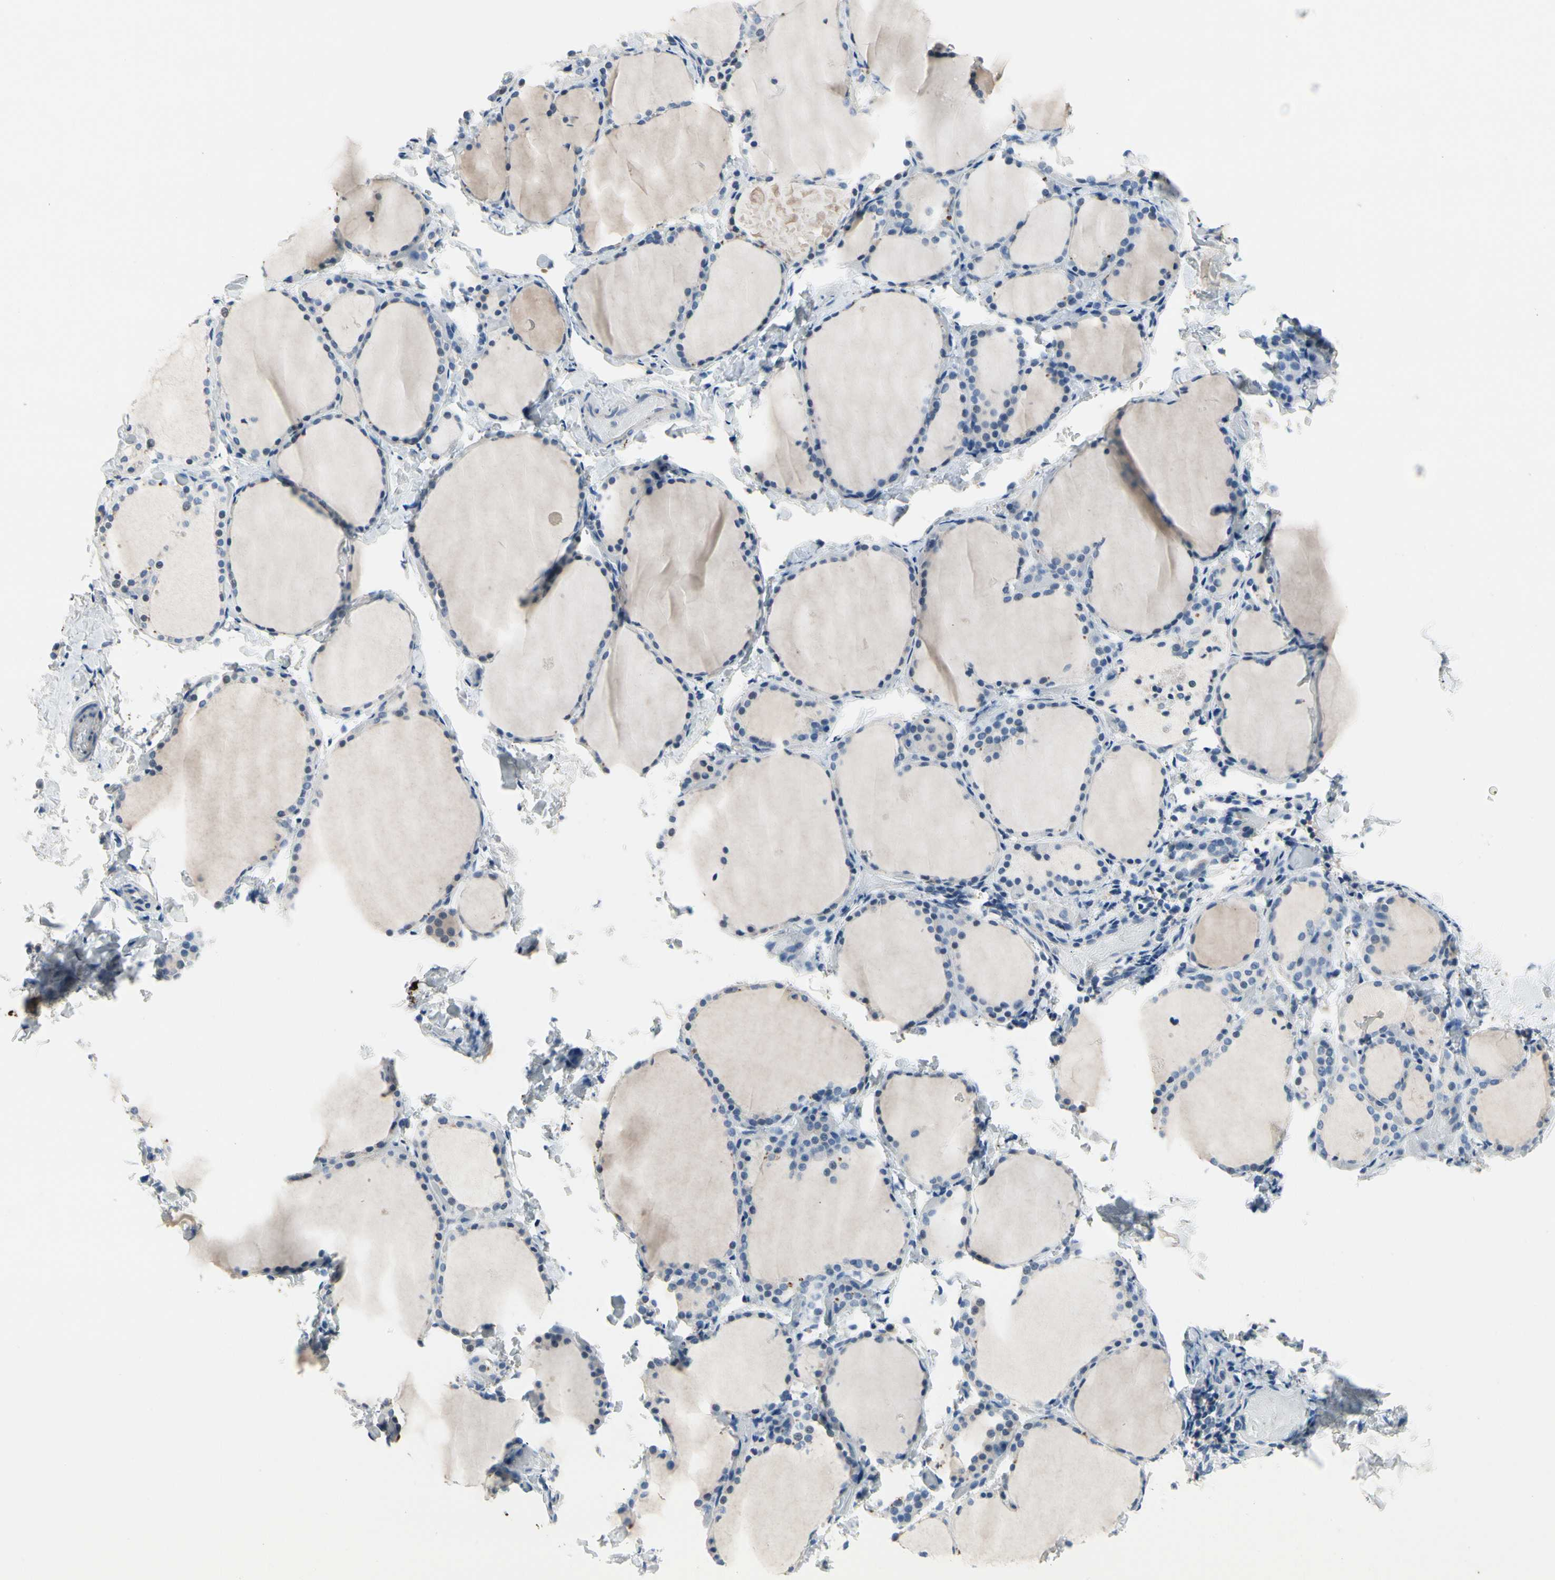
{"staining": {"intensity": "moderate", "quantity": "<25%", "location": "cytoplasmic/membranous"}, "tissue": "thyroid gland", "cell_type": "Glandular cells", "image_type": "normal", "snomed": [{"axis": "morphology", "description": "Normal tissue, NOS"}, {"axis": "morphology", "description": "Papillary adenocarcinoma, NOS"}, {"axis": "topography", "description": "Thyroid gland"}], "caption": "Thyroid gland stained for a protein exhibits moderate cytoplasmic/membranous positivity in glandular cells. (DAB (3,3'-diaminobenzidine) = brown stain, brightfield microscopy at high magnification).", "gene": "CPA3", "patient": {"sex": "female", "age": 30}}